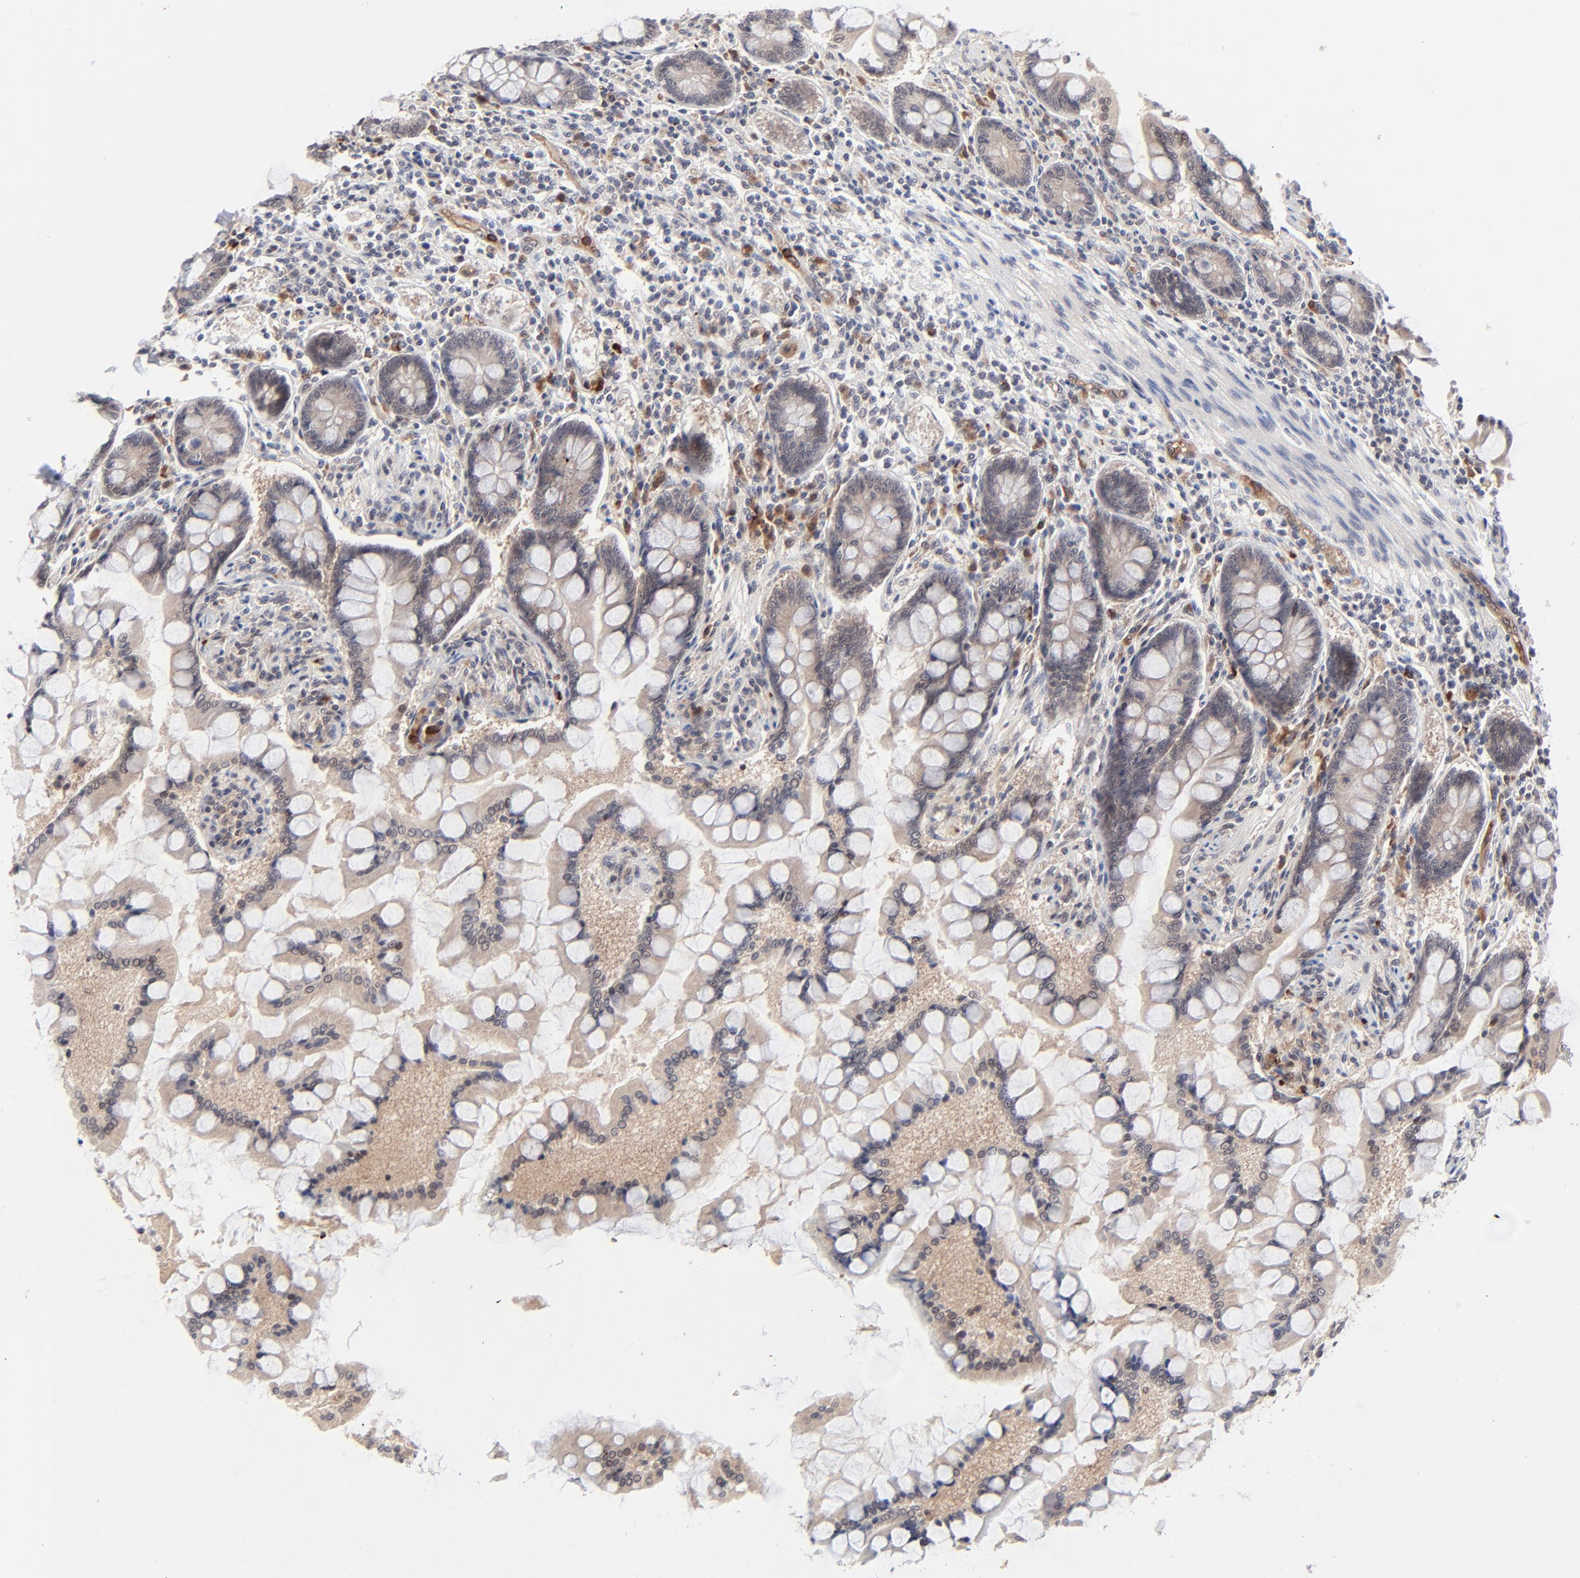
{"staining": {"intensity": "moderate", "quantity": ">75%", "location": "cytoplasmic/membranous"}, "tissue": "small intestine", "cell_type": "Glandular cells", "image_type": "normal", "snomed": [{"axis": "morphology", "description": "Normal tissue, NOS"}, {"axis": "topography", "description": "Small intestine"}], "caption": "Glandular cells show medium levels of moderate cytoplasmic/membranous positivity in approximately >75% of cells in unremarkable small intestine. (DAB = brown stain, brightfield microscopy at high magnification).", "gene": "CASP10", "patient": {"sex": "male", "age": 41}}